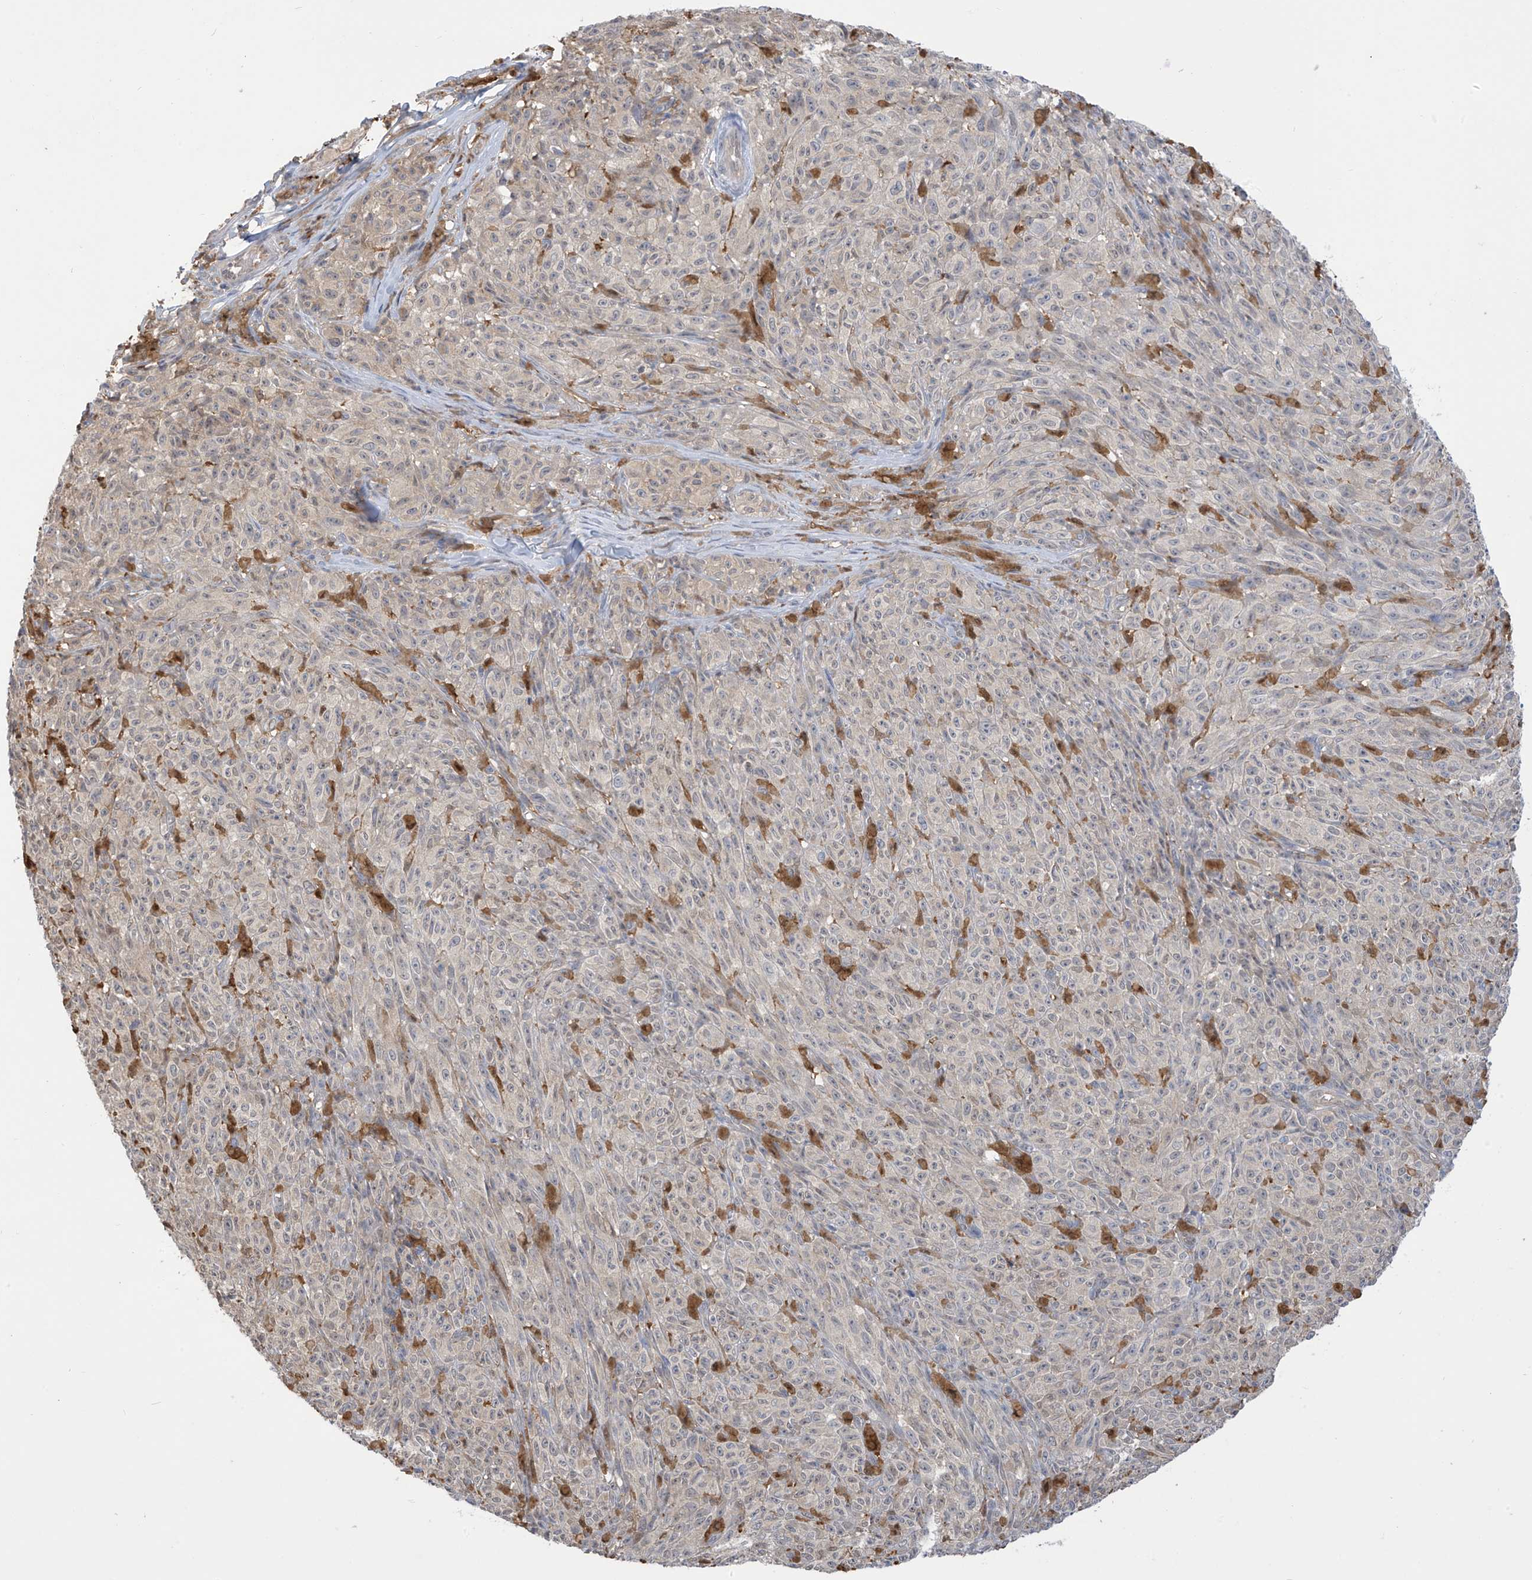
{"staining": {"intensity": "negative", "quantity": "none", "location": "none"}, "tissue": "melanoma", "cell_type": "Tumor cells", "image_type": "cancer", "snomed": [{"axis": "morphology", "description": "Malignant melanoma, NOS"}, {"axis": "topography", "description": "Skin"}], "caption": "Human melanoma stained for a protein using immunohistochemistry demonstrates no positivity in tumor cells.", "gene": "IDH1", "patient": {"sex": "female", "age": 82}}